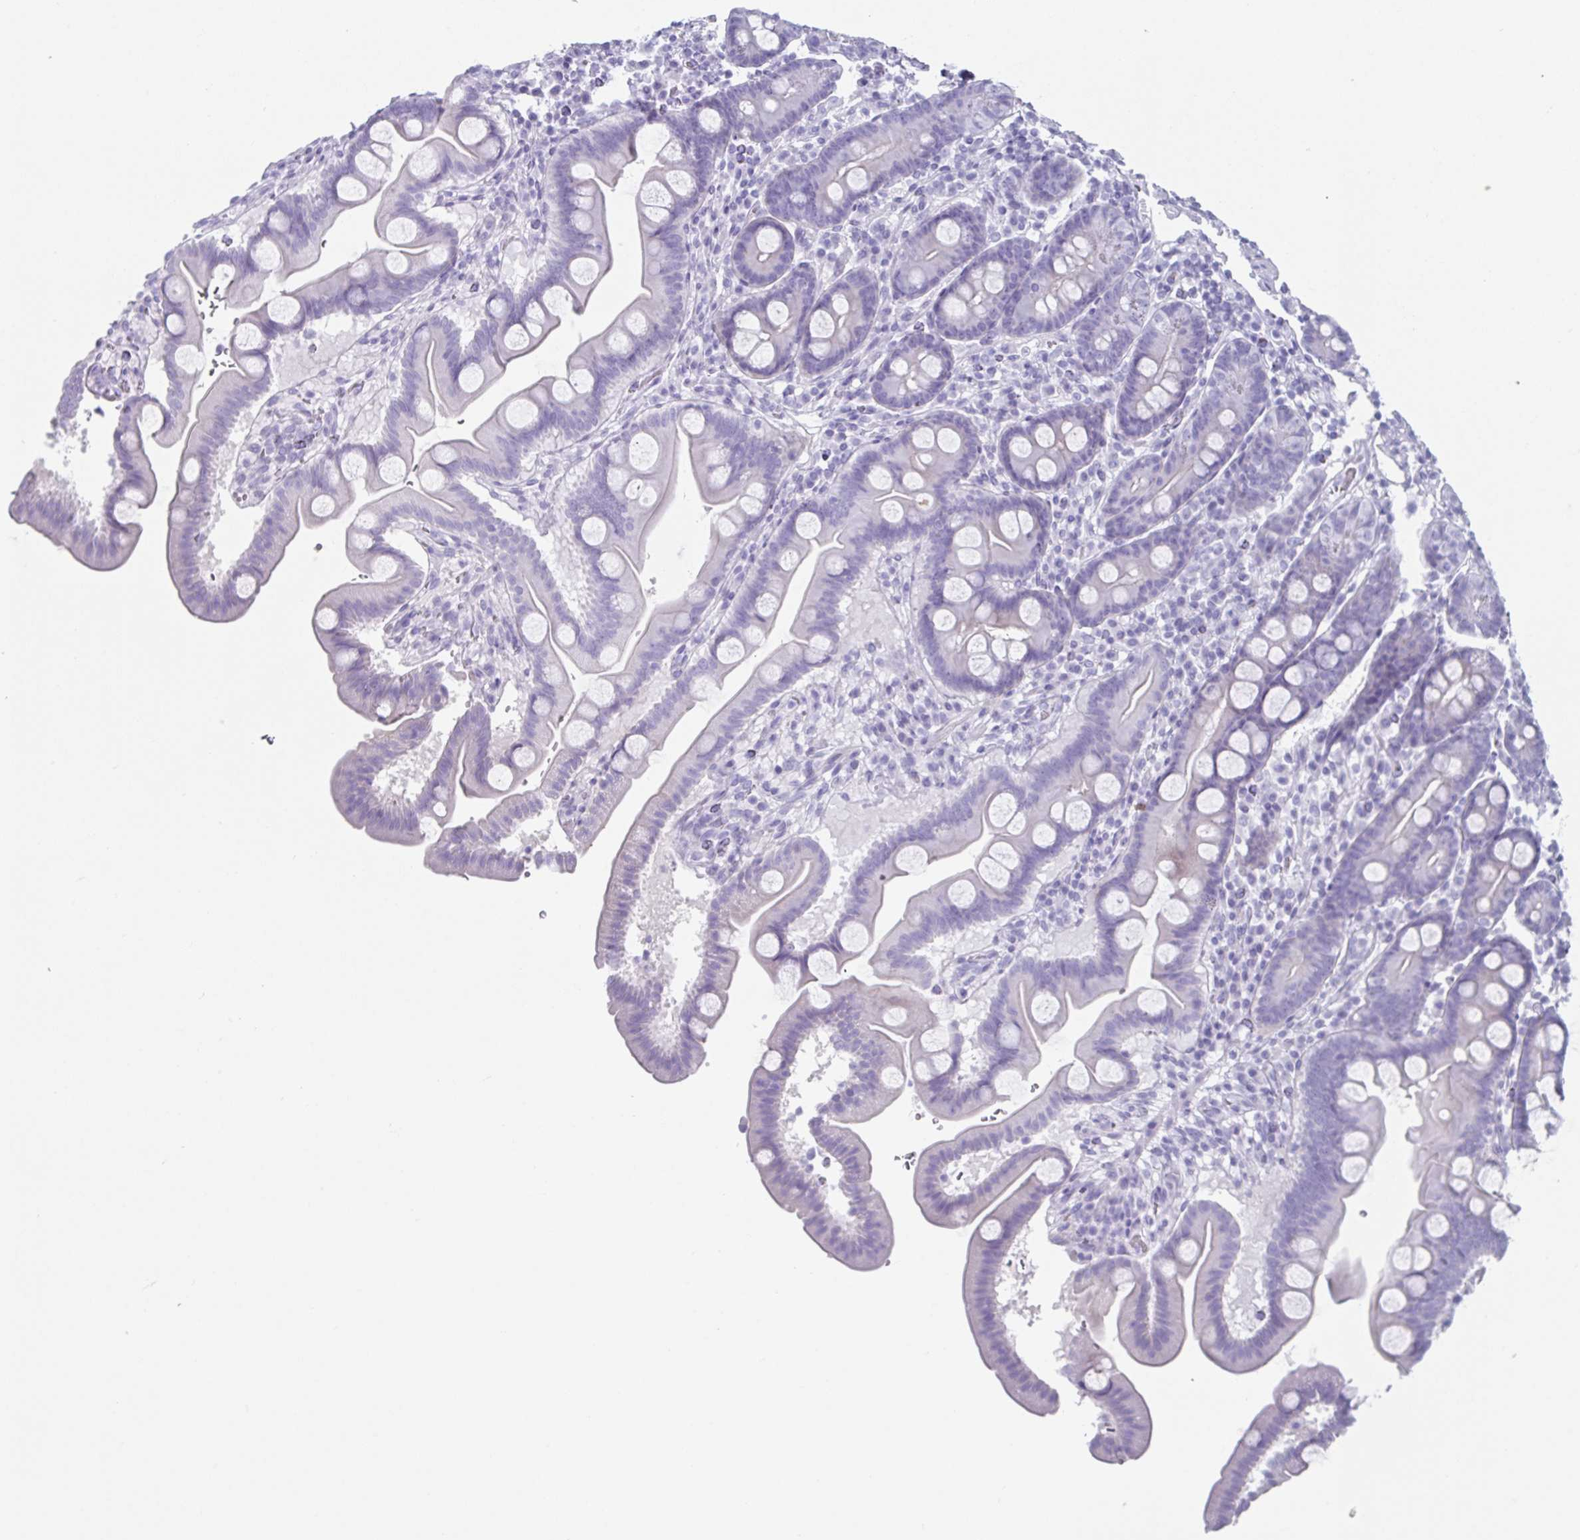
{"staining": {"intensity": "negative", "quantity": "none", "location": "none"}, "tissue": "duodenum", "cell_type": "Glandular cells", "image_type": "normal", "snomed": [{"axis": "morphology", "description": "Normal tissue, NOS"}, {"axis": "topography", "description": "Duodenum"}], "caption": "DAB immunohistochemical staining of normal human duodenum exhibits no significant staining in glandular cells. Brightfield microscopy of immunohistochemistry (IHC) stained with DAB (brown) and hematoxylin (blue), captured at high magnification.", "gene": "SYCP1", "patient": {"sex": "male", "age": 59}}